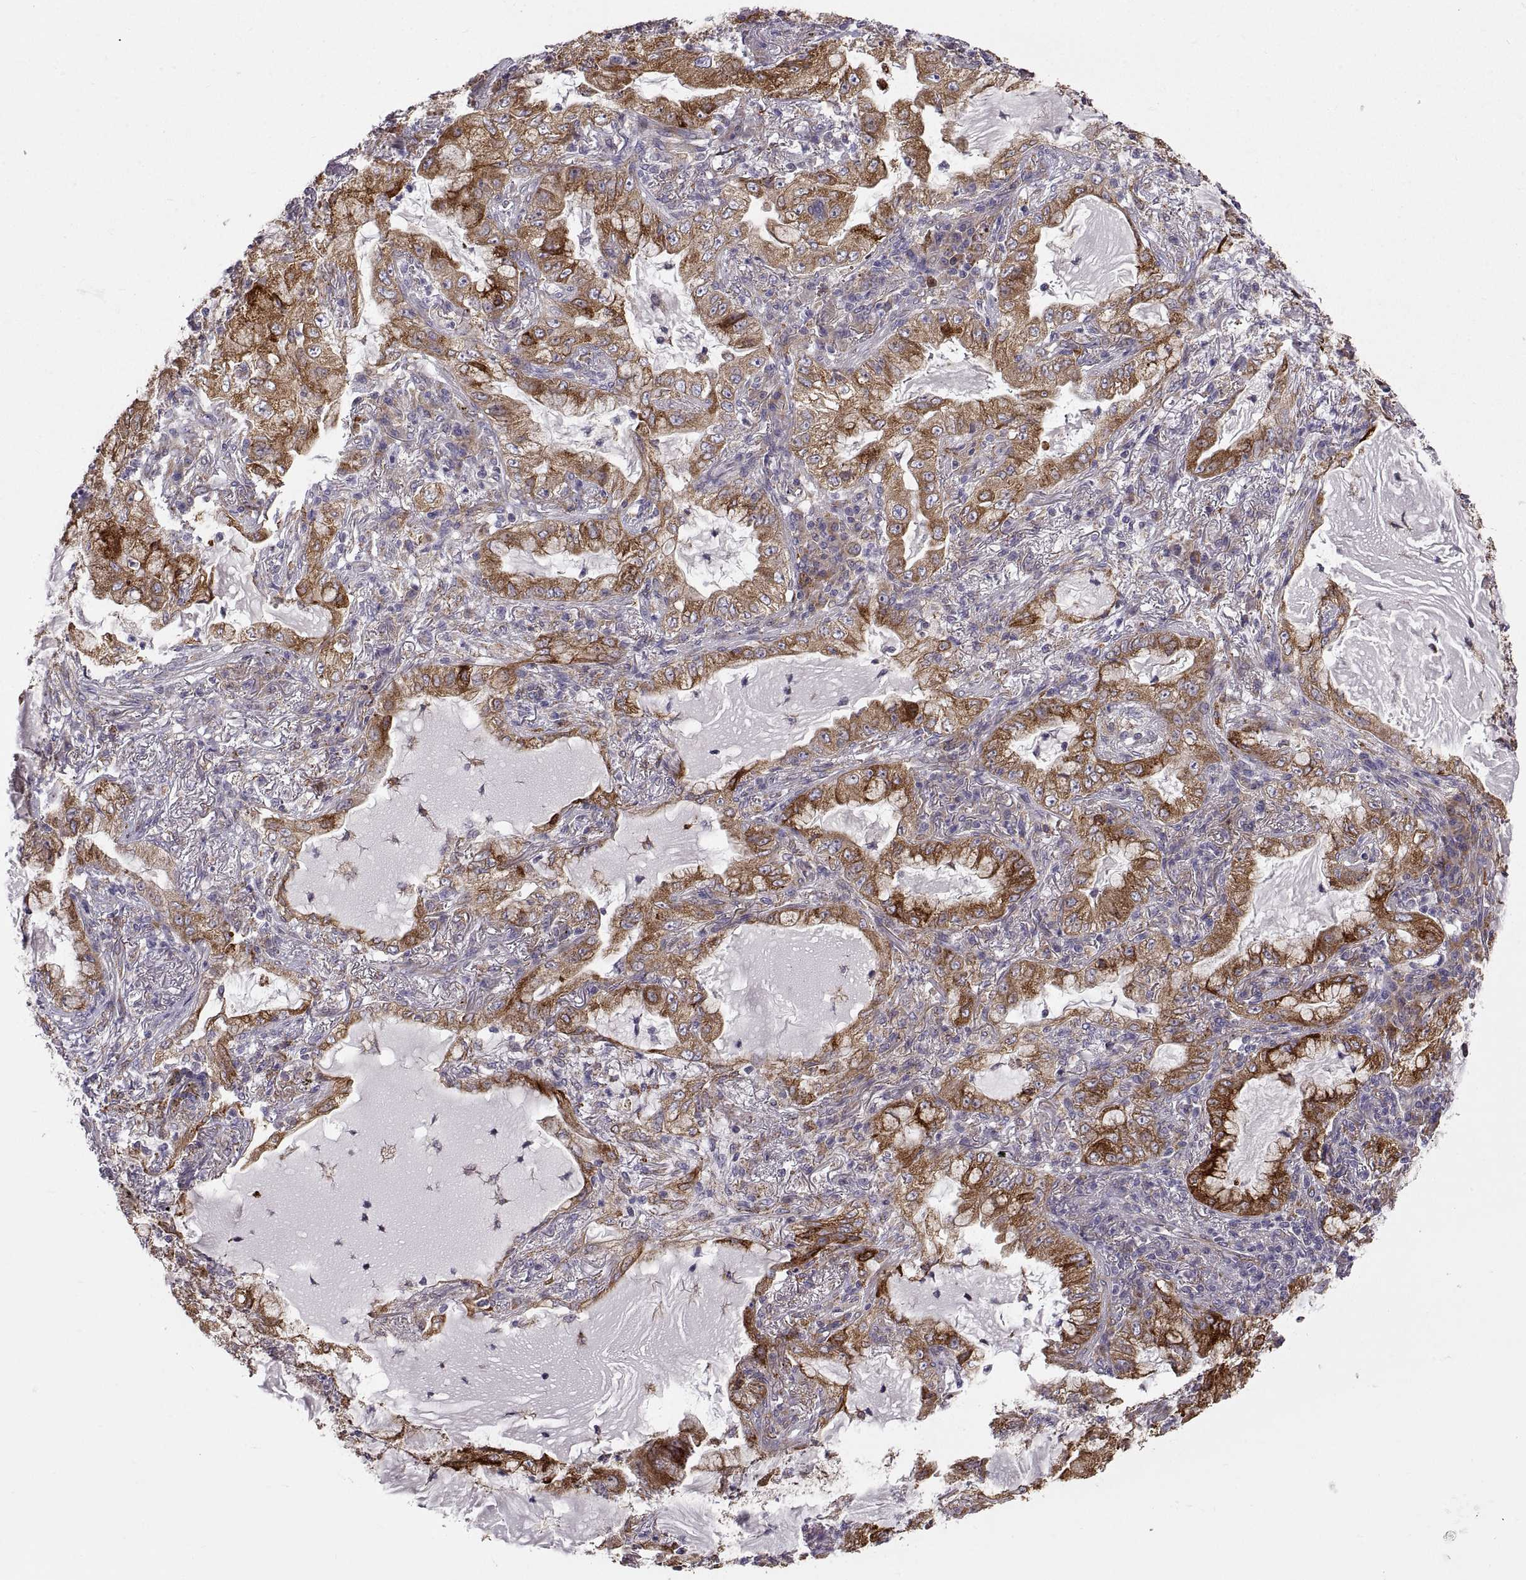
{"staining": {"intensity": "strong", "quantity": "25%-75%", "location": "cytoplasmic/membranous"}, "tissue": "lung cancer", "cell_type": "Tumor cells", "image_type": "cancer", "snomed": [{"axis": "morphology", "description": "Adenocarcinoma, NOS"}, {"axis": "topography", "description": "Lung"}], "caption": "Immunohistochemistry (IHC) photomicrograph of adenocarcinoma (lung) stained for a protein (brown), which displays high levels of strong cytoplasmic/membranous positivity in approximately 25%-75% of tumor cells.", "gene": "PLEKHB2", "patient": {"sex": "female", "age": 73}}